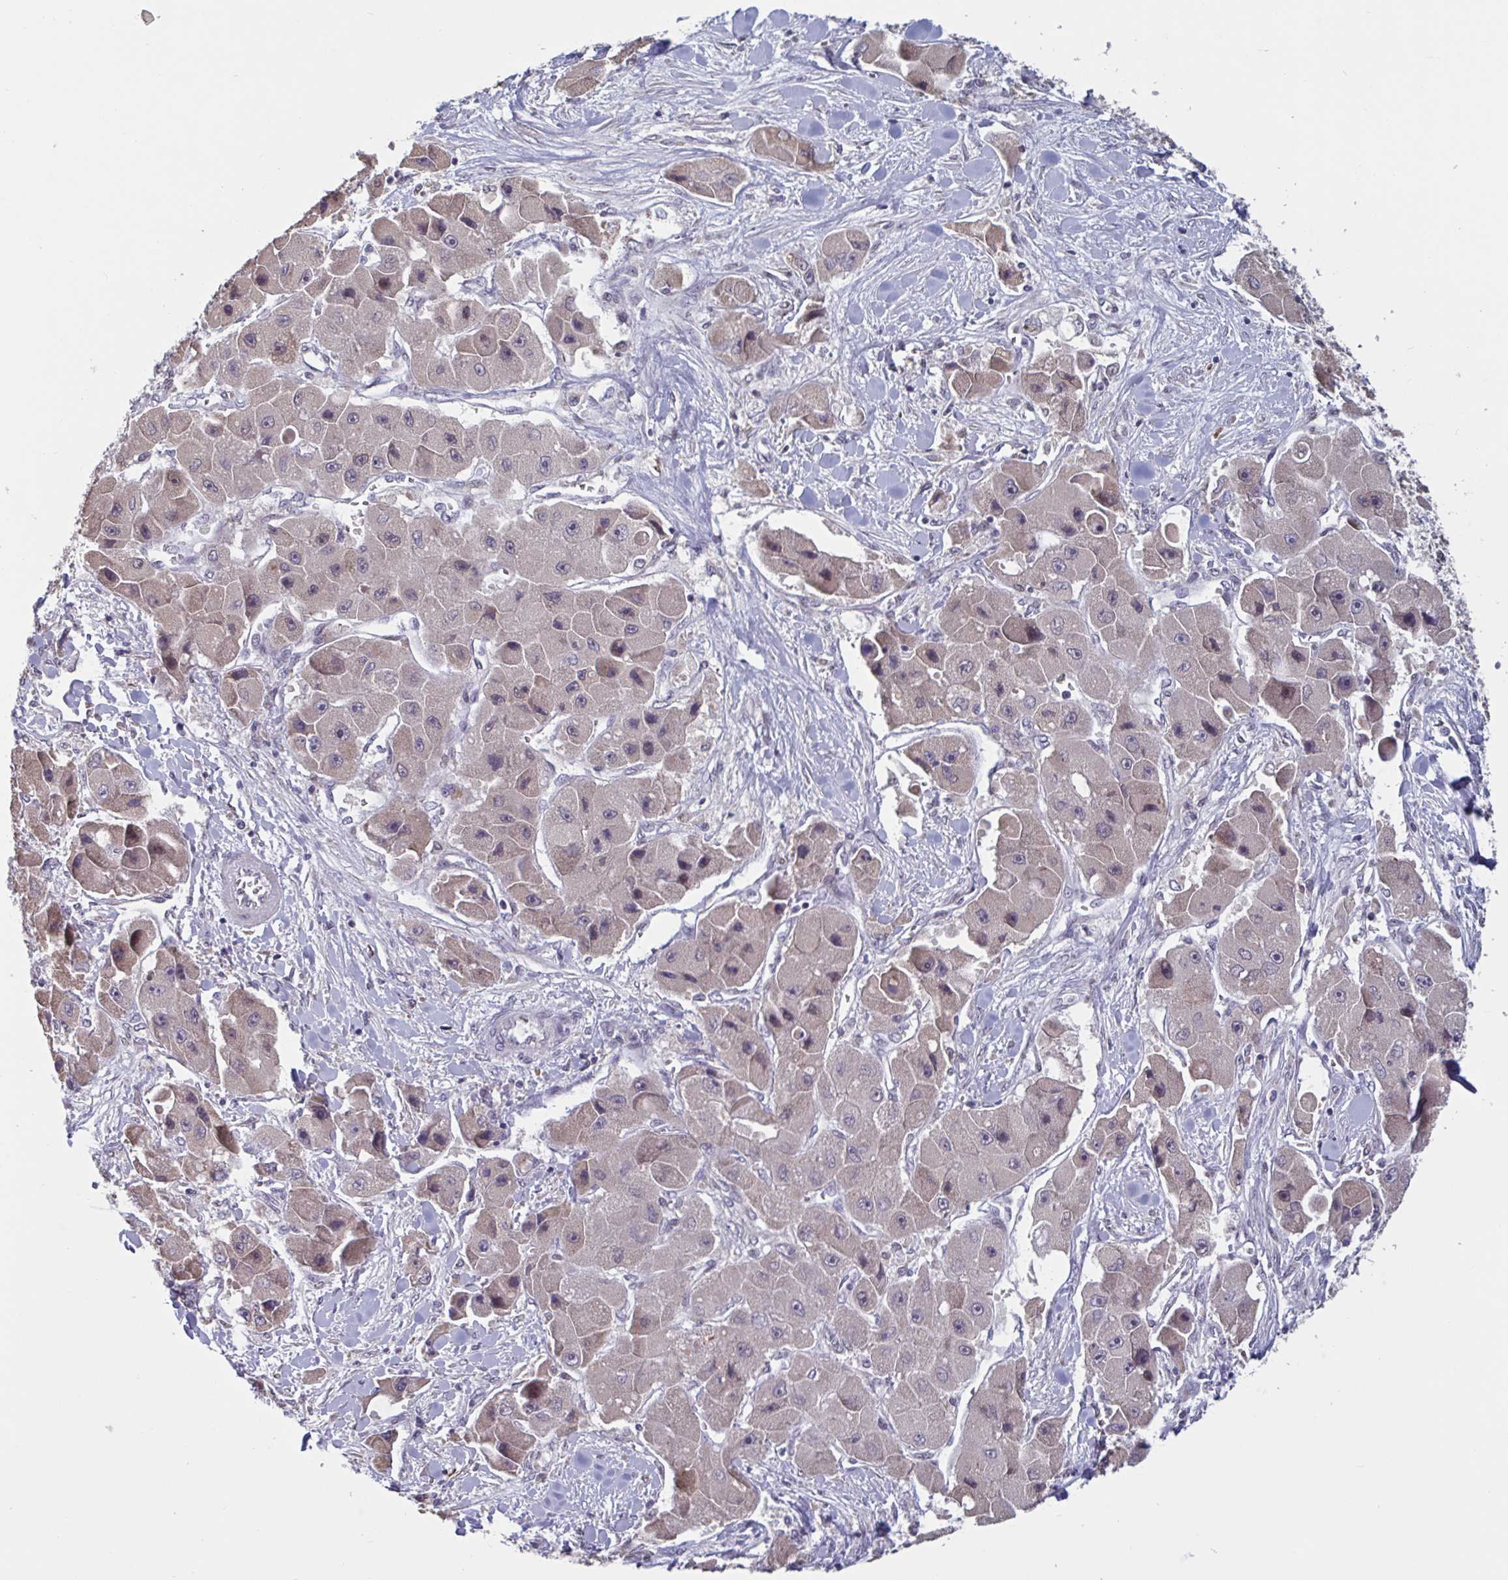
{"staining": {"intensity": "negative", "quantity": "none", "location": "none"}, "tissue": "liver cancer", "cell_type": "Tumor cells", "image_type": "cancer", "snomed": [{"axis": "morphology", "description": "Carcinoma, Hepatocellular, NOS"}, {"axis": "topography", "description": "Liver"}], "caption": "IHC of liver hepatocellular carcinoma displays no positivity in tumor cells. The staining is performed using DAB (3,3'-diaminobenzidine) brown chromogen with nuclei counter-stained in using hematoxylin.", "gene": "CD1E", "patient": {"sex": "male", "age": 24}}